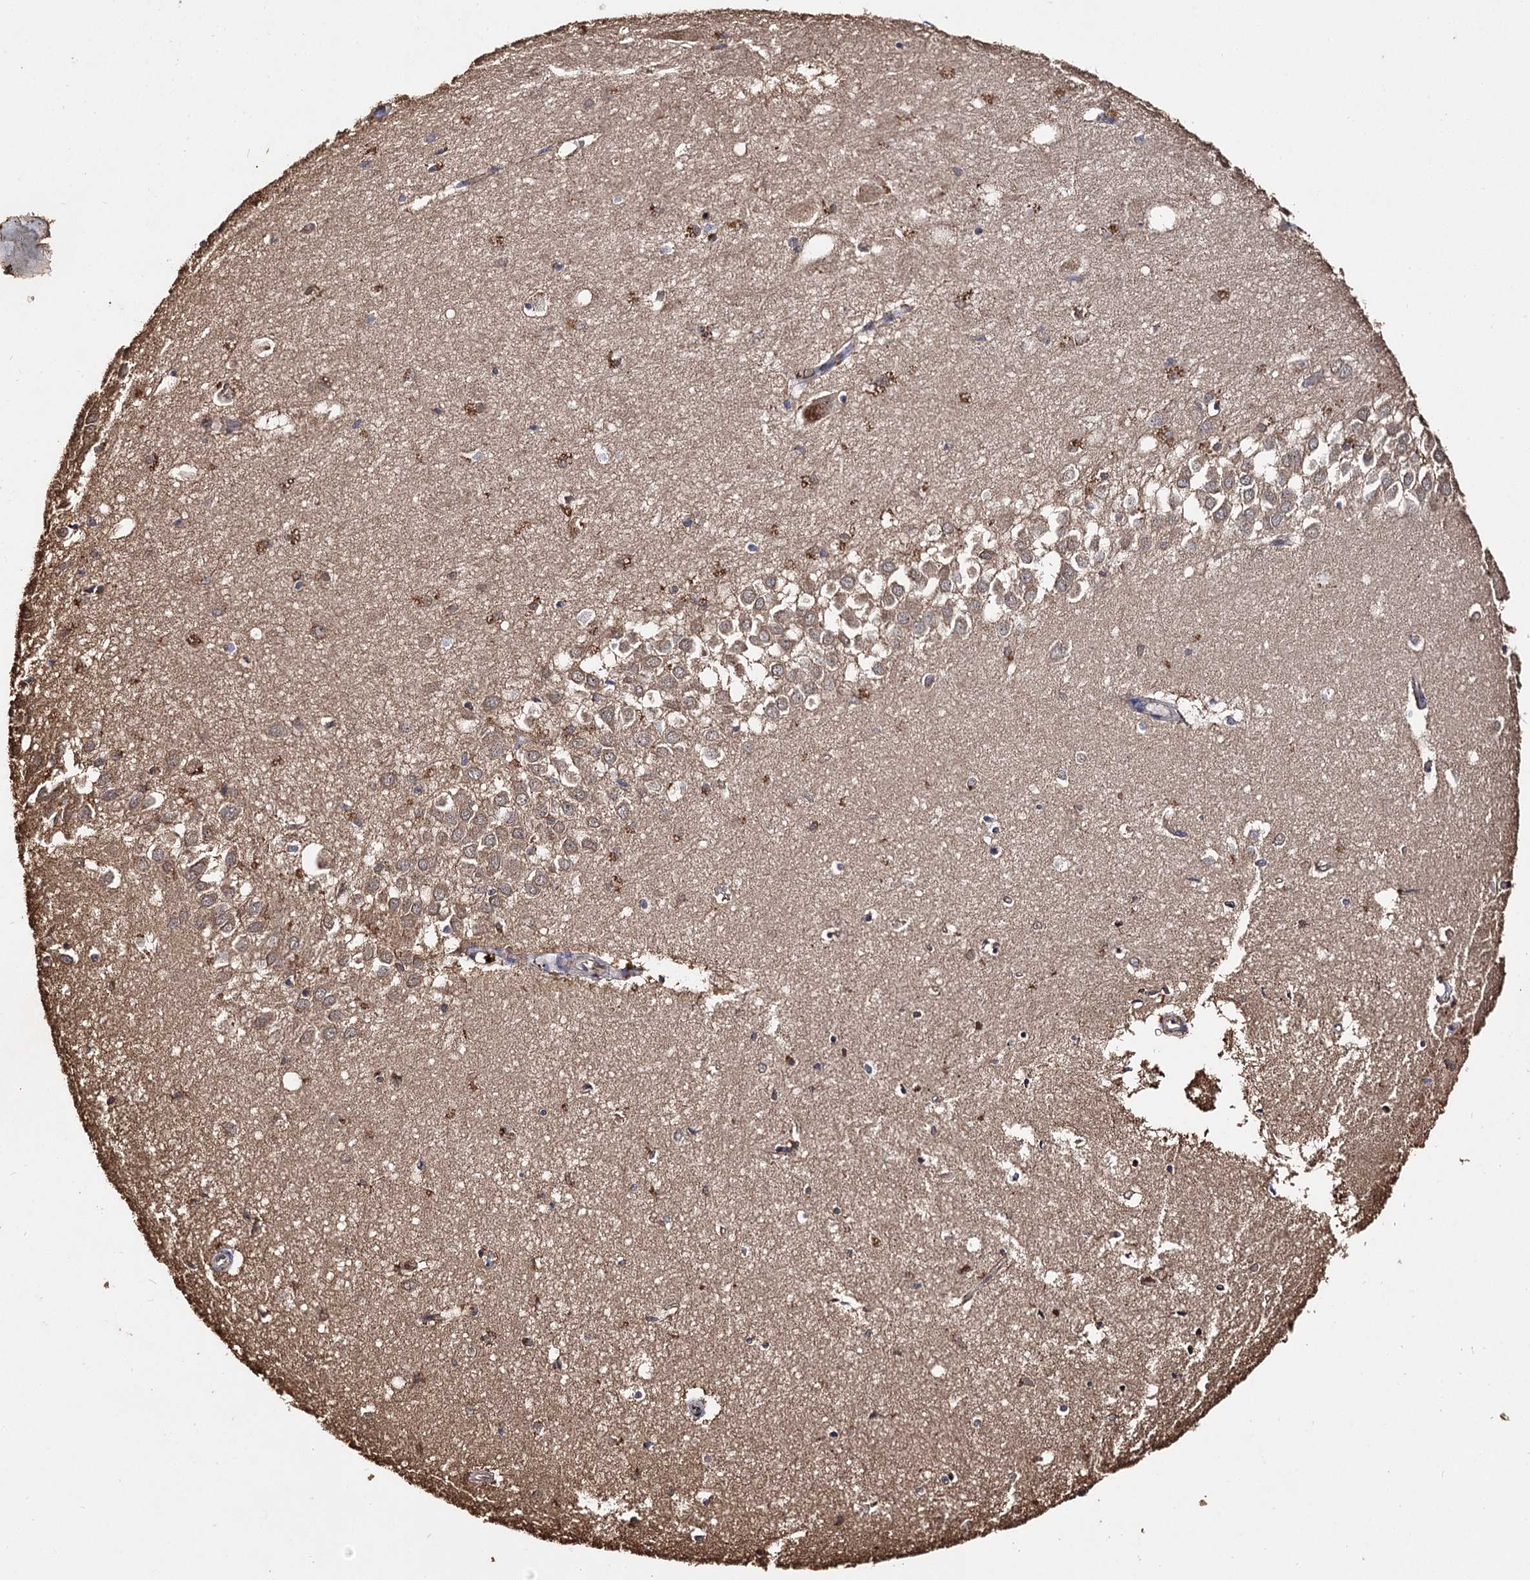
{"staining": {"intensity": "moderate", "quantity": "<25%", "location": "cytoplasmic/membranous"}, "tissue": "hippocampus", "cell_type": "Glial cells", "image_type": "normal", "snomed": [{"axis": "morphology", "description": "Normal tissue, NOS"}, {"axis": "topography", "description": "Hippocampus"}], "caption": "A low amount of moderate cytoplasmic/membranous expression is seen in about <25% of glial cells in normal hippocampus.", "gene": "ARL13A", "patient": {"sex": "female", "age": 64}}